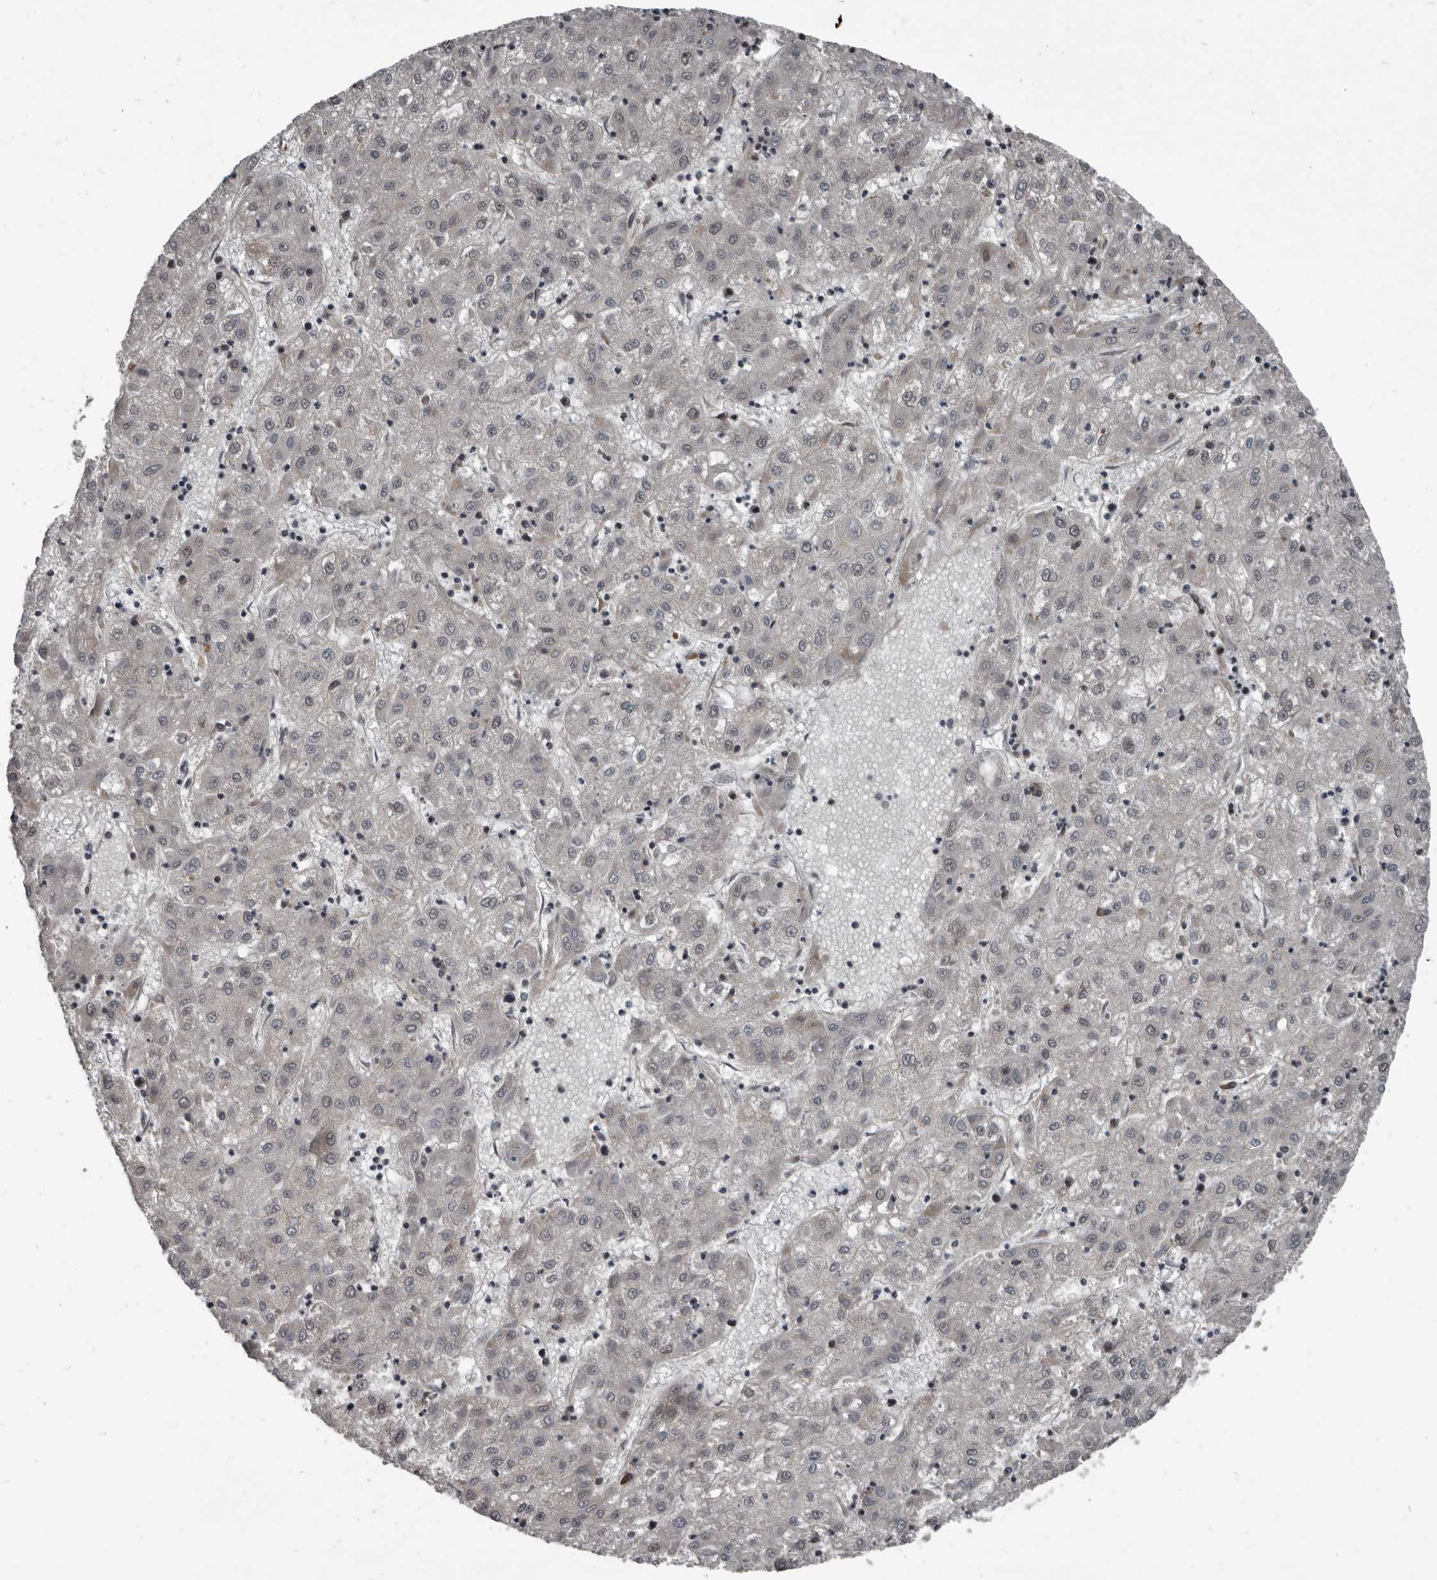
{"staining": {"intensity": "negative", "quantity": "none", "location": "none"}, "tissue": "liver cancer", "cell_type": "Tumor cells", "image_type": "cancer", "snomed": [{"axis": "morphology", "description": "Carcinoma, Hepatocellular, NOS"}, {"axis": "topography", "description": "Liver"}], "caption": "Protein analysis of liver cancer shows no significant positivity in tumor cells.", "gene": "CHD1L", "patient": {"sex": "male", "age": 72}}